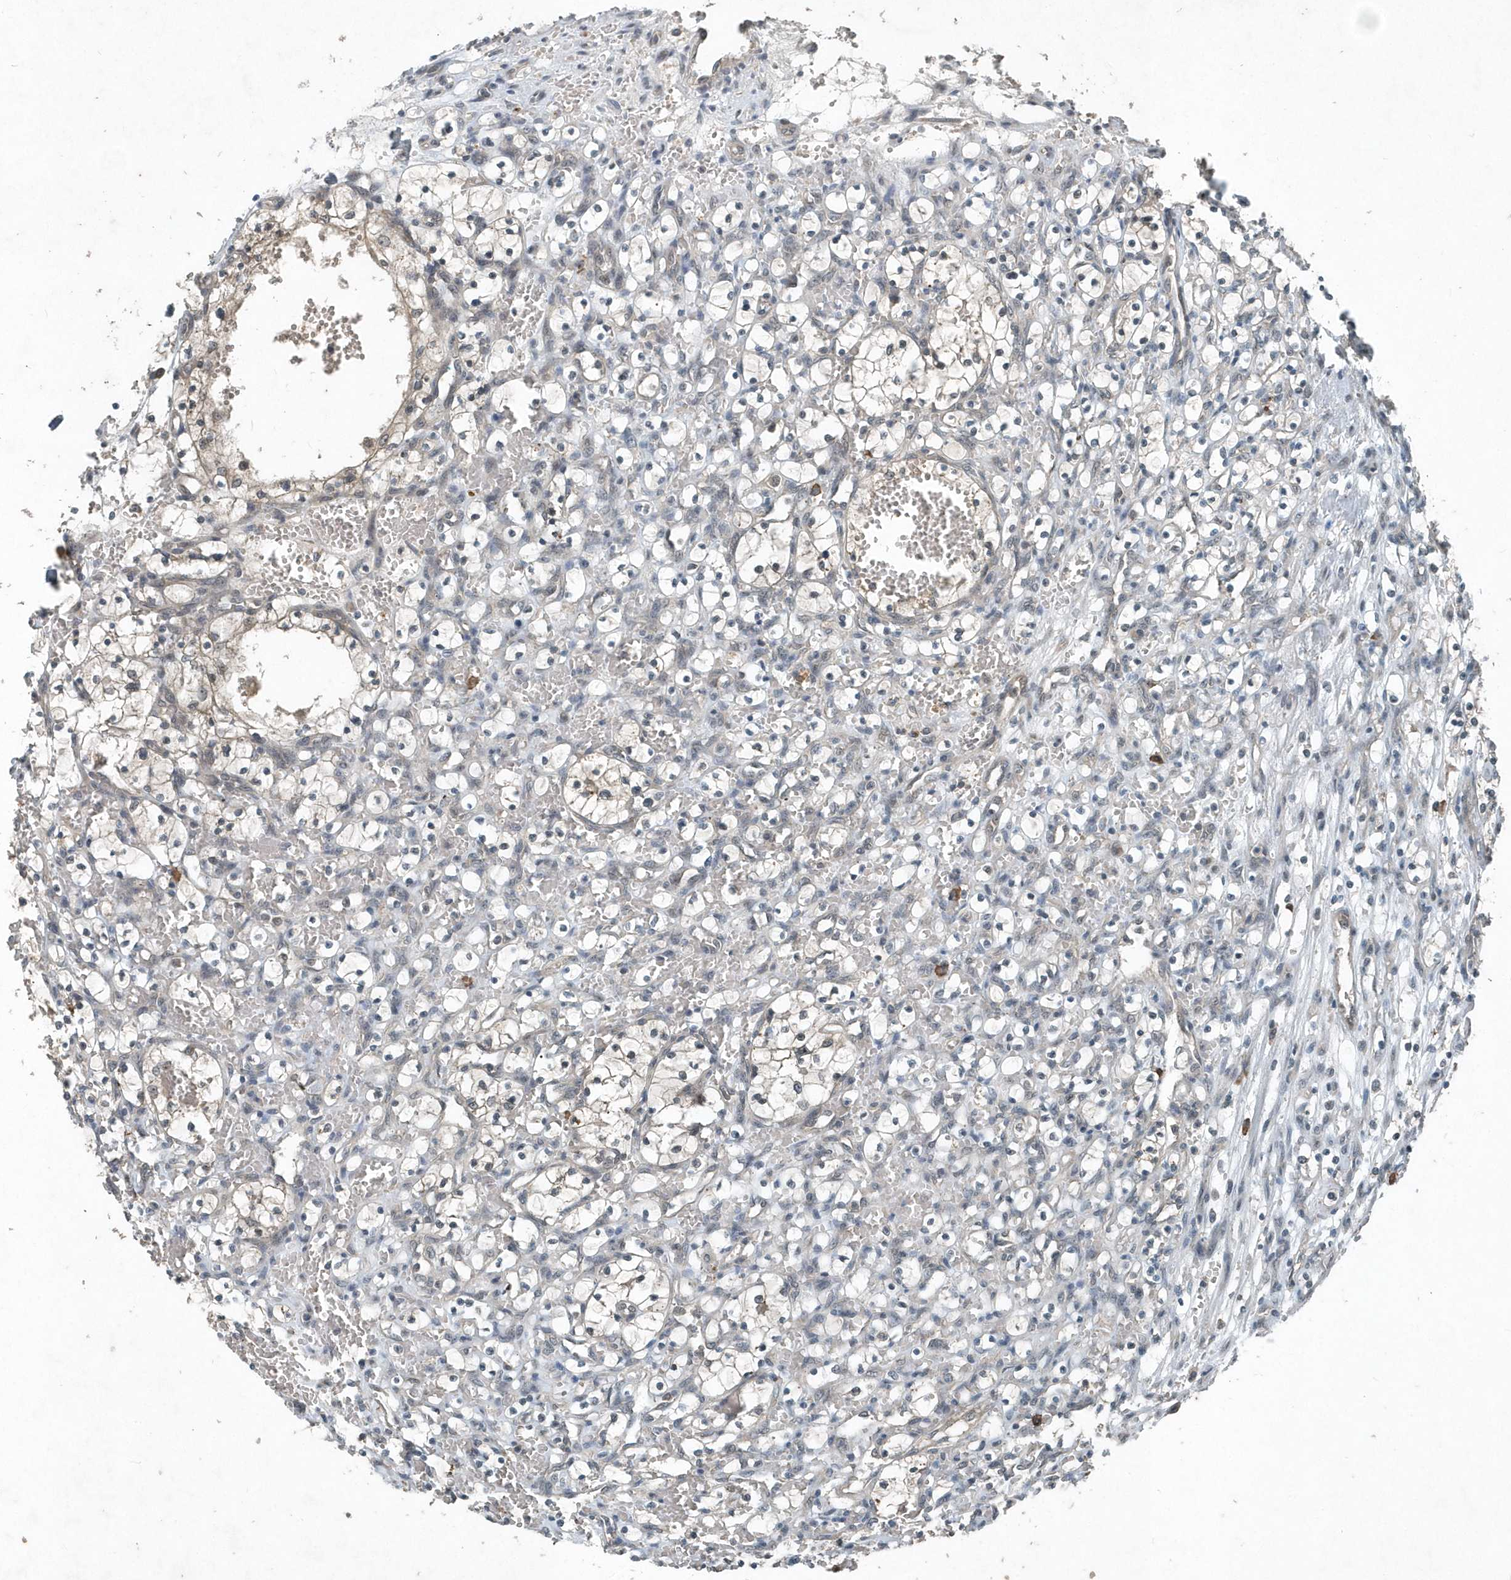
{"staining": {"intensity": "negative", "quantity": "none", "location": "none"}, "tissue": "renal cancer", "cell_type": "Tumor cells", "image_type": "cancer", "snomed": [{"axis": "morphology", "description": "Adenocarcinoma, NOS"}, {"axis": "topography", "description": "Kidney"}], "caption": "The image exhibits no staining of tumor cells in renal adenocarcinoma. (DAB immunohistochemistry (IHC), high magnification).", "gene": "SCFD2", "patient": {"sex": "female", "age": 69}}